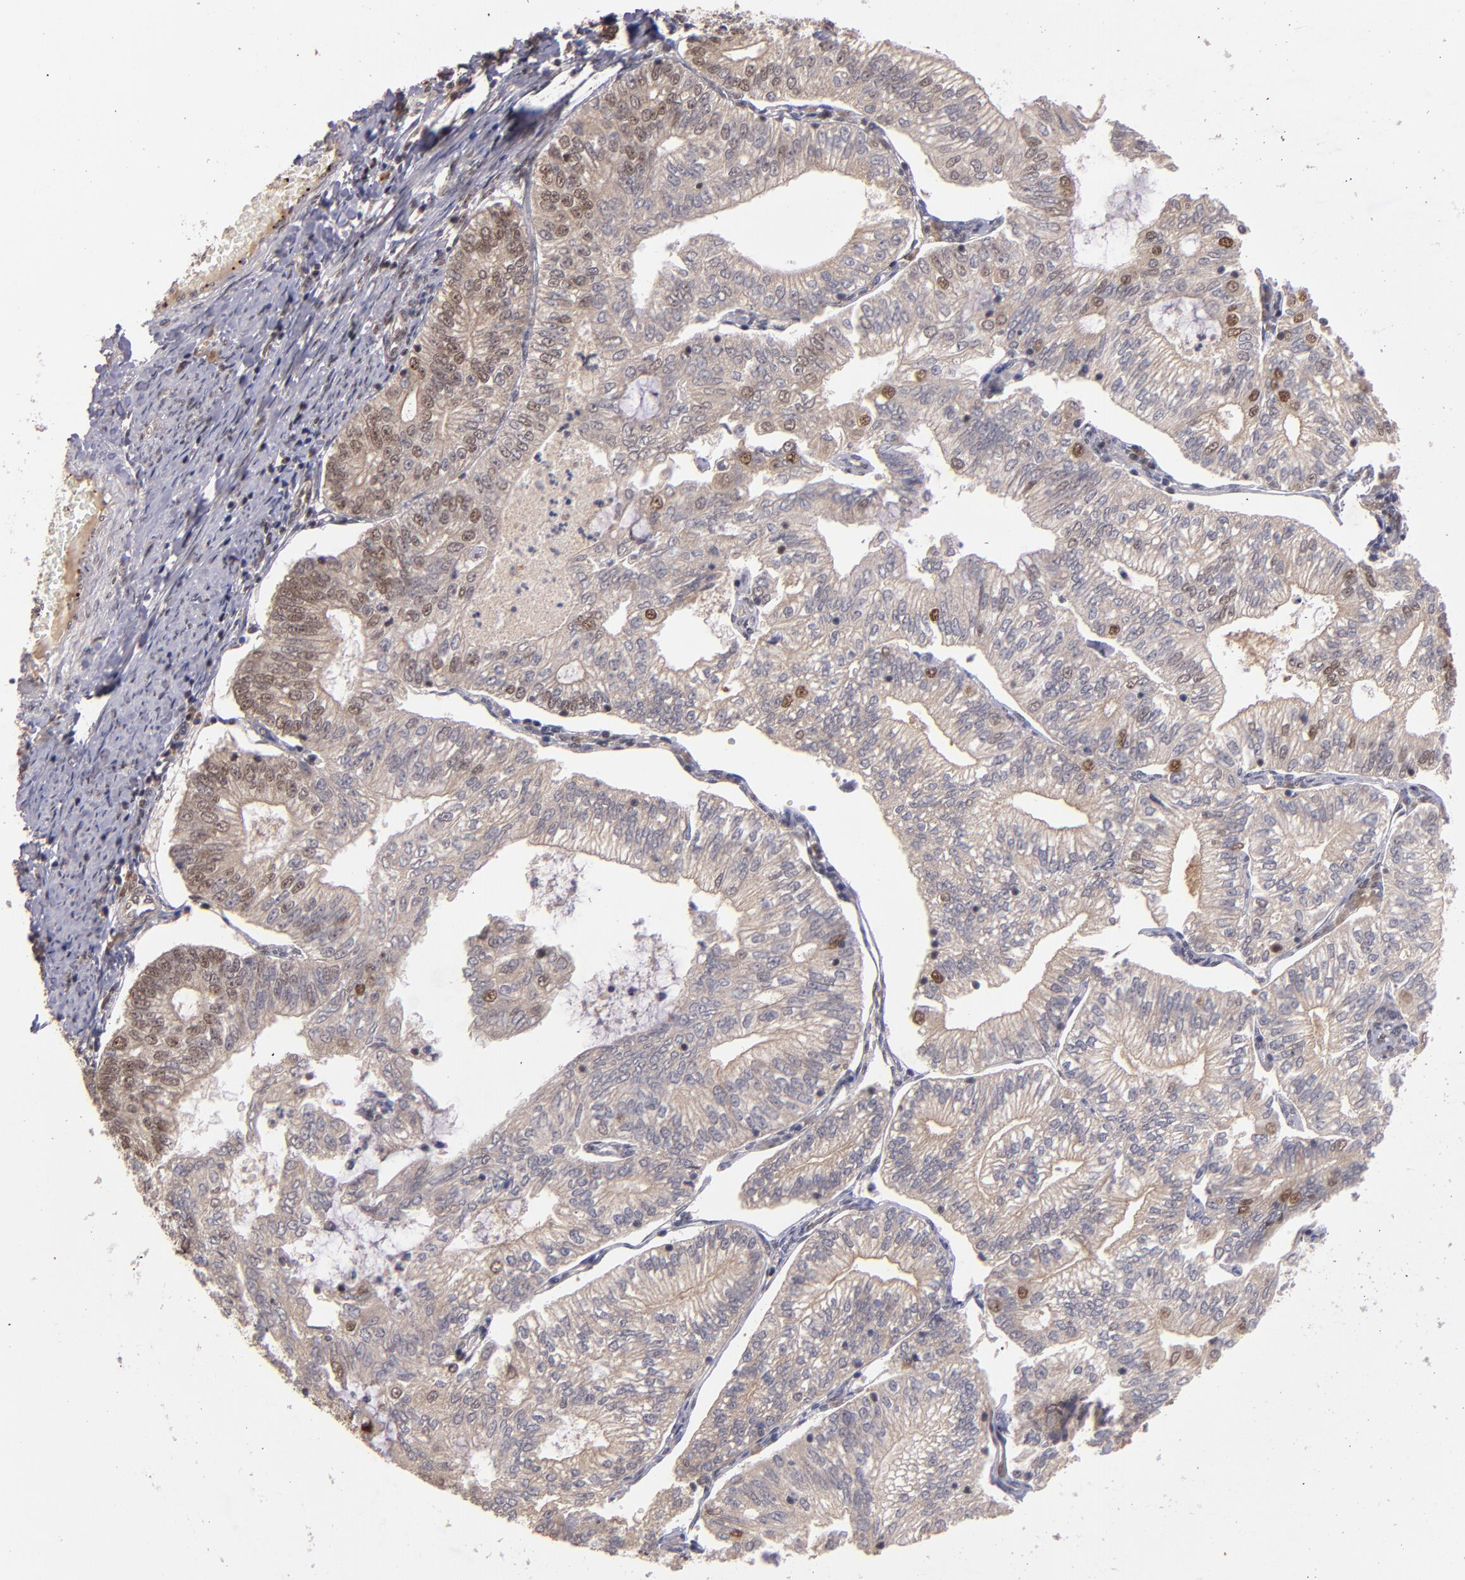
{"staining": {"intensity": "moderate", "quantity": "<25%", "location": "nuclear"}, "tissue": "endometrial cancer", "cell_type": "Tumor cells", "image_type": "cancer", "snomed": [{"axis": "morphology", "description": "Adenocarcinoma, NOS"}, {"axis": "topography", "description": "Endometrium"}], "caption": "IHC of human endometrial cancer (adenocarcinoma) reveals low levels of moderate nuclear positivity in about <25% of tumor cells.", "gene": "ABHD12B", "patient": {"sex": "female", "age": 69}}